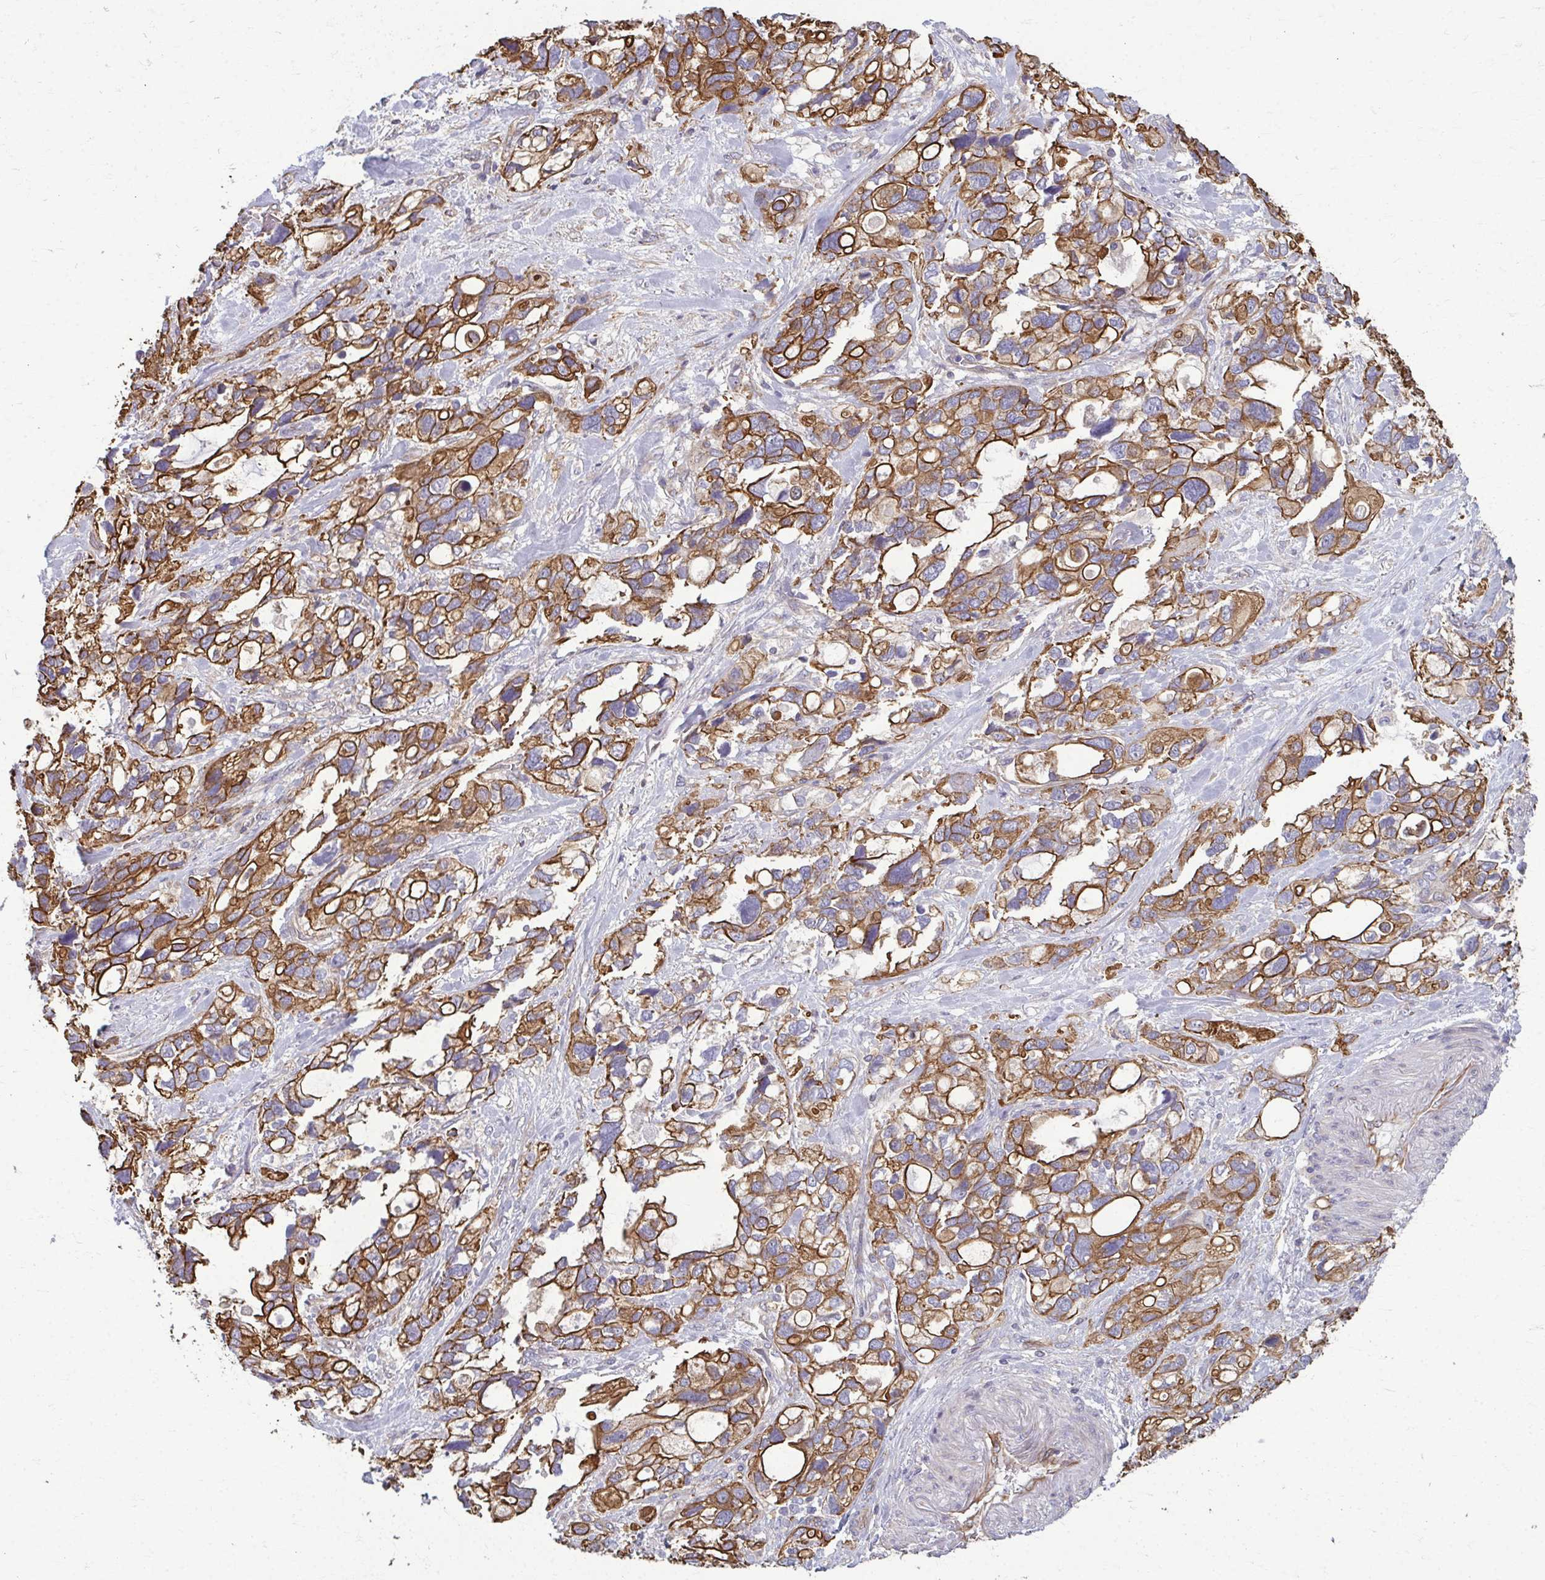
{"staining": {"intensity": "strong", "quantity": ">75%", "location": "cytoplasmic/membranous"}, "tissue": "stomach cancer", "cell_type": "Tumor cells", "image_type": "cancer", "snomed": [{"axis": "morphology", "description": "Adenocarcinoma, NOS"}, {"axis": "topography", "description": "Stomach, upper"}], "caption": "This image exhibits immunohistochemistry (IHC) staining of human adenocarcinoma (stomach), with high strong cytoplasmic/membranous positivity in about >75% of tumor cells.", "gene": "EID2B", "patient": {"sex": "female", "age": 81}}